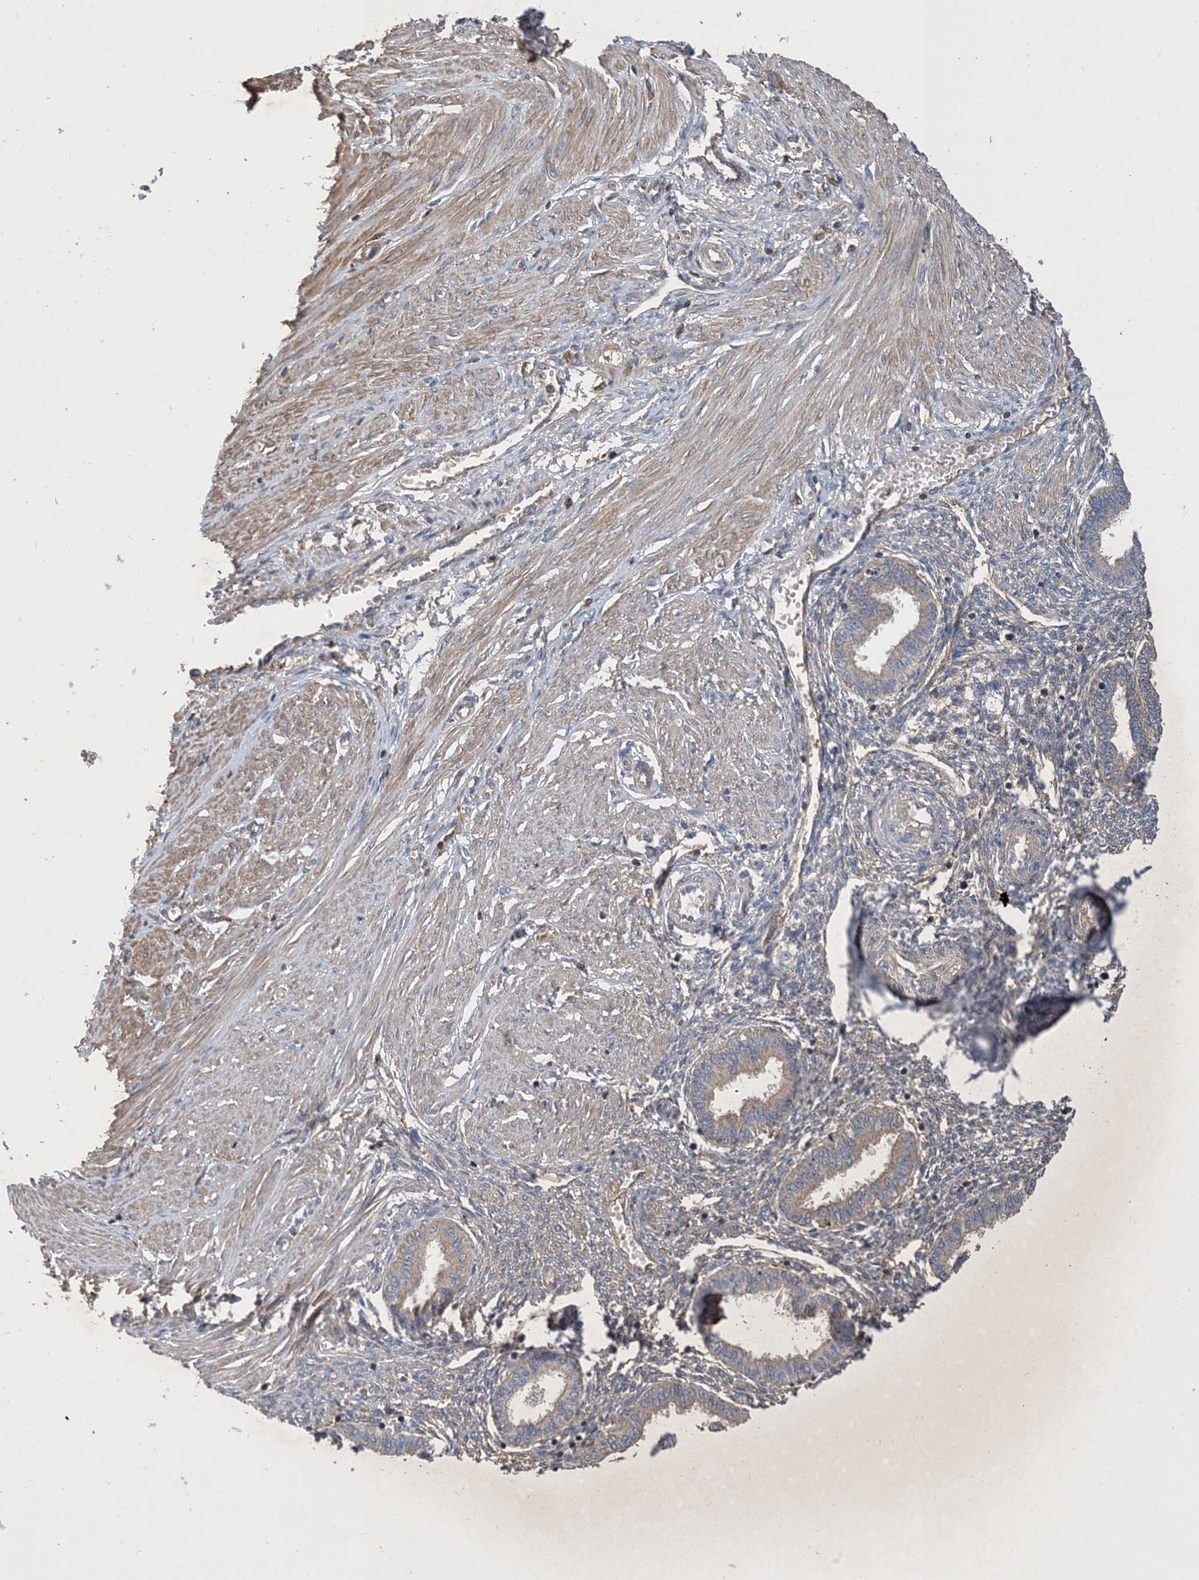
{"staining": {"intensity": "negative", "quantity": "none", "location": "none"}, "tissue": "endometrium", "cell_type": "Cells in endometrial stroma", "image_type": "normal", "snomed": [{"axis": "morphology", "description": "Normal tissue, NOS"}, {"axis": "topography", "description": "Endometrium"}], "caption": "An IHC photomicrograph of normal endometrium is shown. There is no staining in cells in endometrial stroma of endometrium. (DAB immunohistochemistry, high magnification).", "gene": "STK19", "patient": {"sex": "female", "age": 33}}